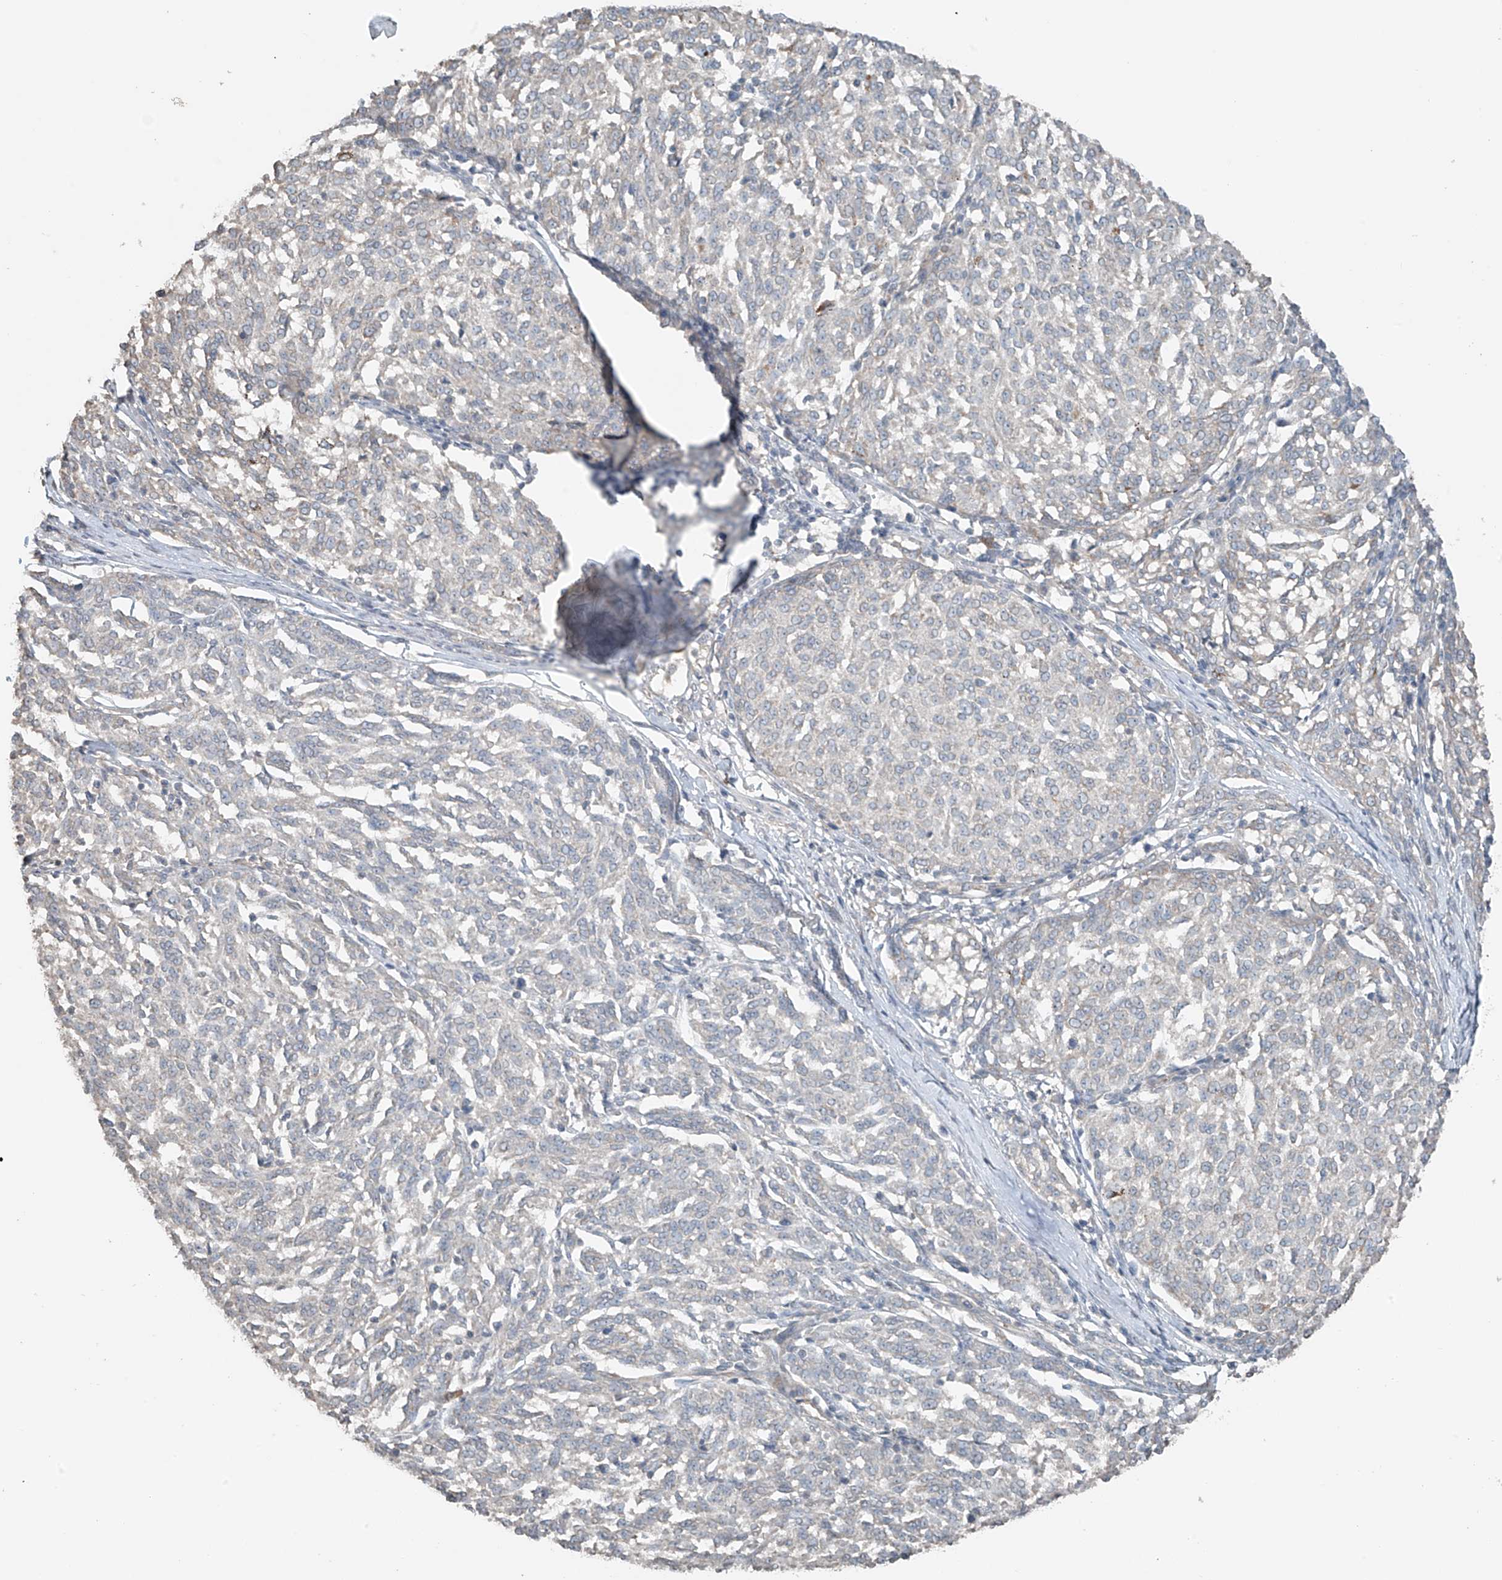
{"staining": {"intensity": "negative", "quantity": "none", "location": "none"}, "tissue": "melanoma", "cell_type": "Tumor cells", "image_type": "cancer", "snomed": [{"axis": "morphology", "description": "Malignant melanoma, NOS"}, {"axis": "topography", "description": "Skin"}], "caption": "High magnification brightfield microscopy of malignant melanoma stained with DAB (brown) and counterstained with hematoxylin (blue): tumor cells show no significant expression. Brightfield microscopy of immunohistochemistry stained with DAB (brown) and hematoxylin (blue), captured at high magnification.", "gene": "HOXA11", "patient": {"sex": "female", "age": 72}}